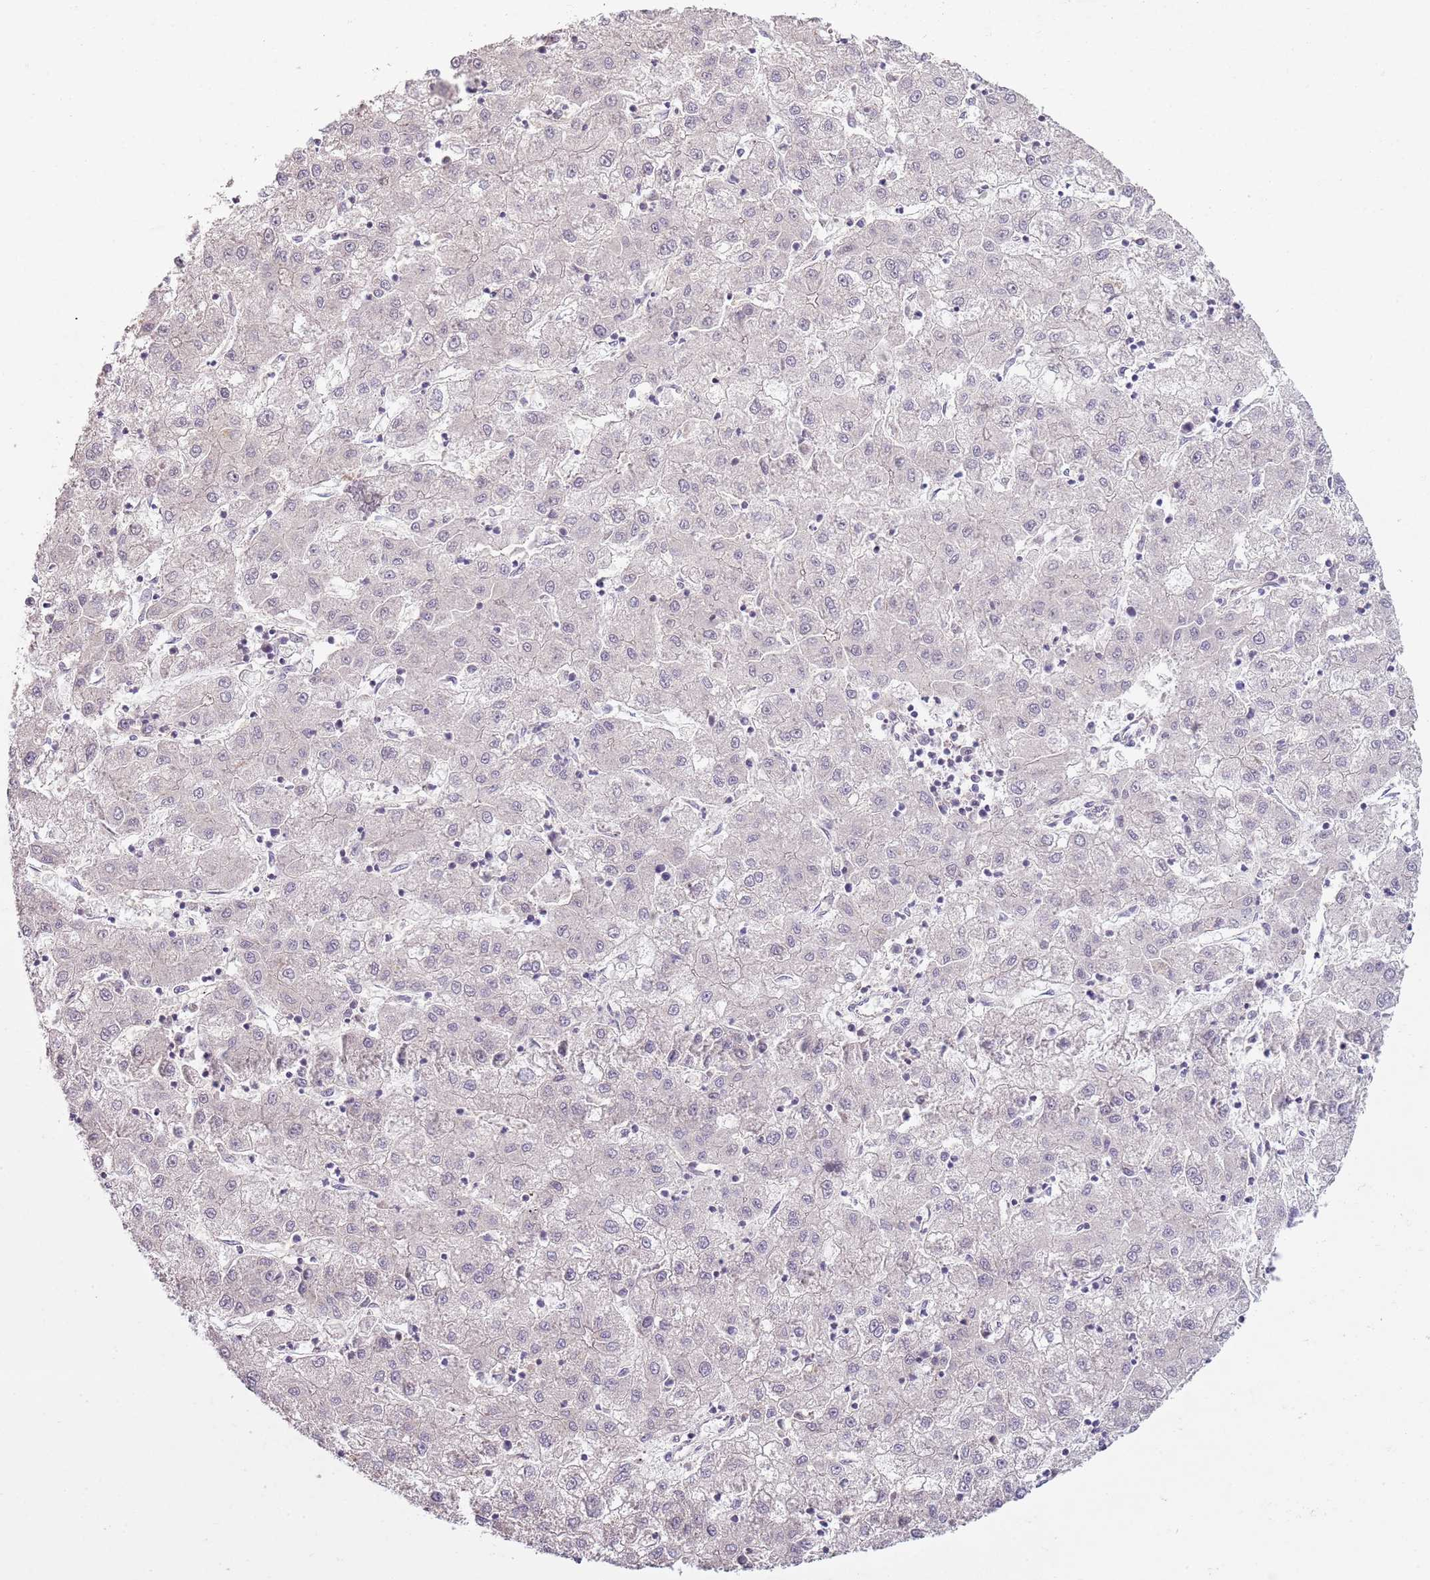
{"staining": {"intensity": "negative", "quantity": "none", "location": "none"}, "tissue": "liver cancer", "cell_type": "Tumor cells", "image_type": "cancer", "snomed": [{"axis": "morphology", "description": "Carcinoma, Hepatocellular, NOS"}, {"axis": "topography", "description": "Liver"}], "caption": "Tumor cells show no significant protein expression in liver cancer (hepatocellular carcinoma). Brightfield microscopy of immunohistochemistry (IHC) stained with DAB (3,3'-diaminobenzidine) (brown) and hematoxylin (blue), captured at high magnification.", "gene": "TEKT4", "patient": {"sex": "male", "age": 72}}